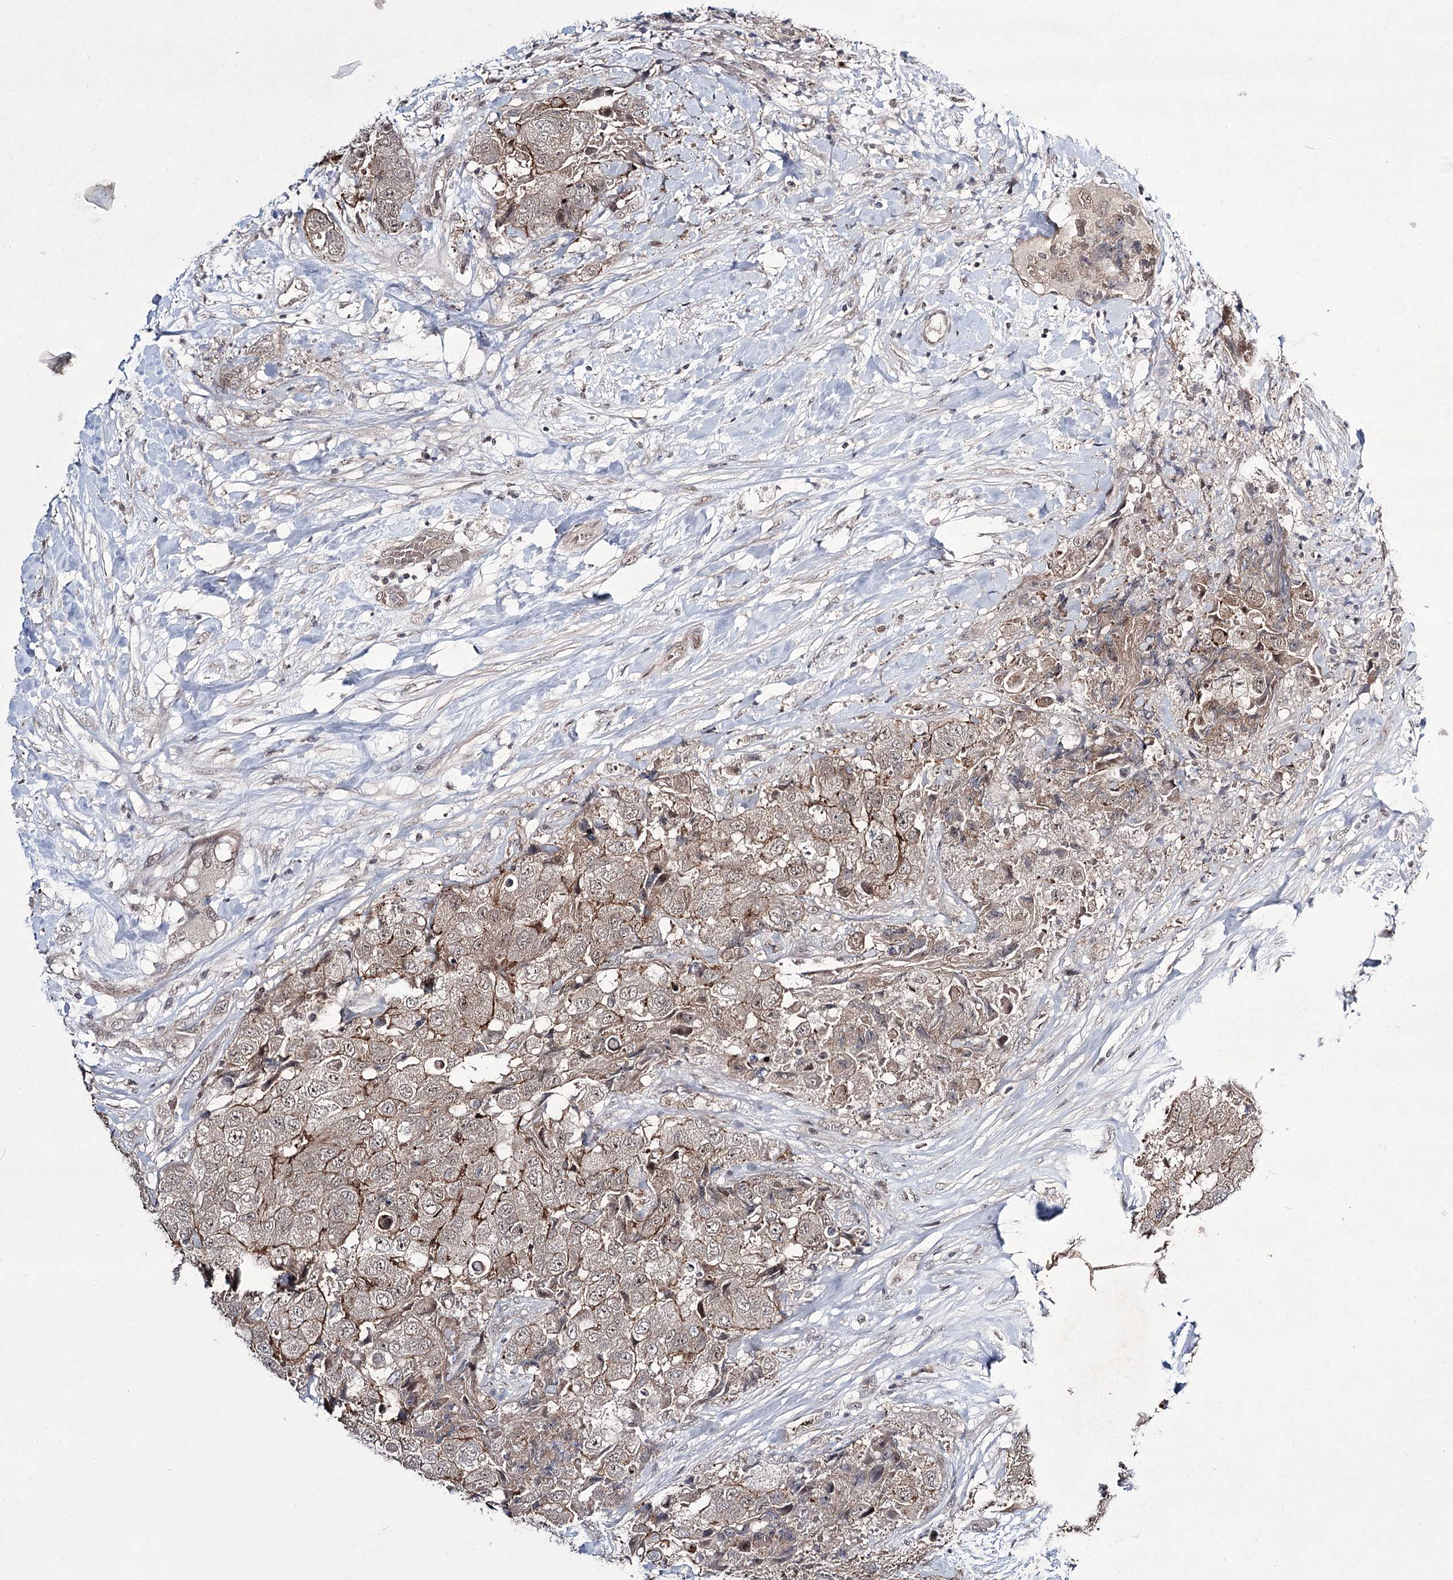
{"staining": {"intensity": "moderate", "quantity": "25%-75%", "location": "cytoplasmic/membranous"}, "tissue": "breast cancer", "cell_type": "Tumor cells", "image_type": "cancer", "snomed": [{"axis": "morphology", "description": "Duct carcinoma"}, {"axis": "topography", "description": "Breast"}], "caption": "Moderate cytoplasmic/membranous positivity for a protein is seen in about 25%-75% of tumor cells of breast infiltrating ductal carcinoma using immunohistochemistry.", "gene": "HOXC11", "patient": {"sex": "female", "age": 62}}